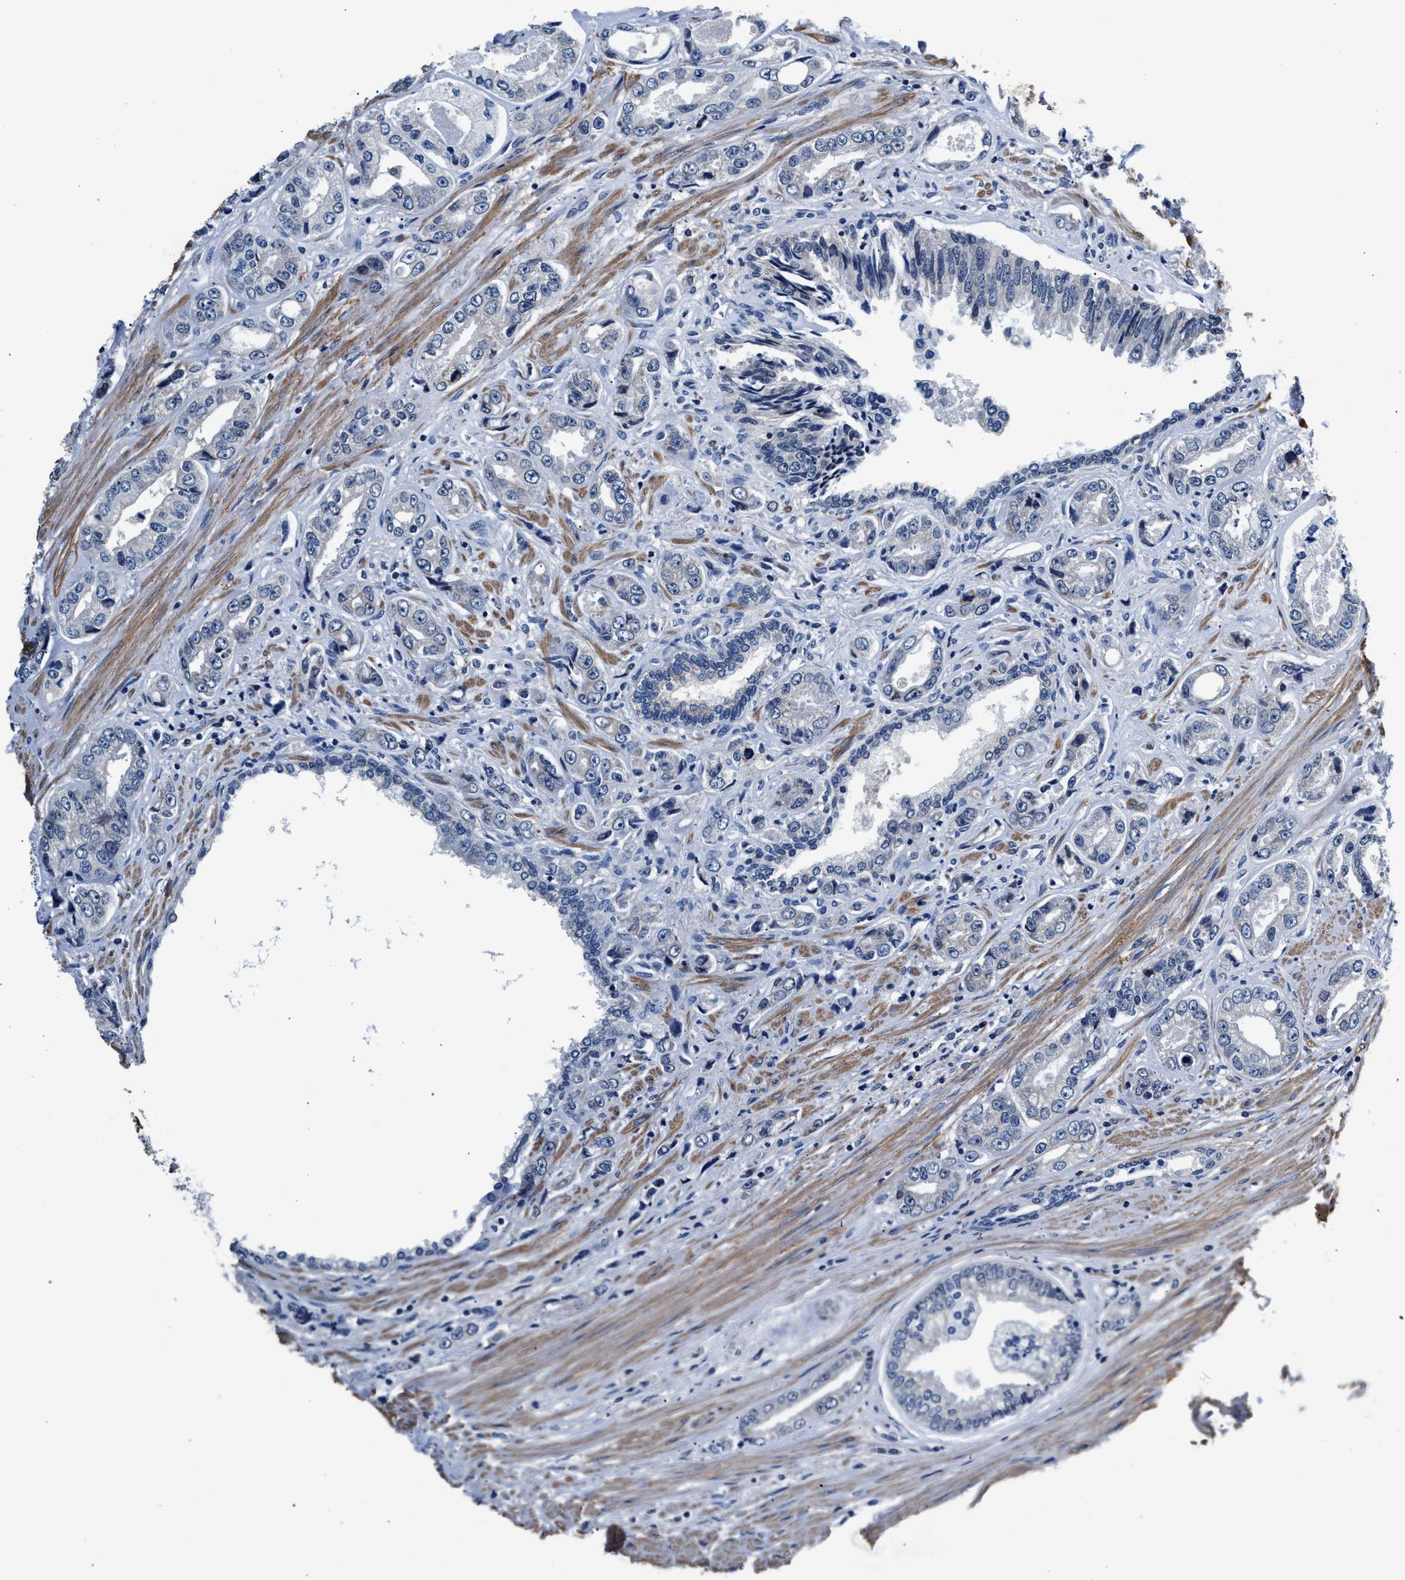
{"staining": {"intensity": "negative", "quantity": "none", "location": "none"}, "tissue": "prostate cancer", "cell_type": "Tumor cells", "image_type": "cancer", "snomed": [{"axis": "morphology", "description": "Adenocarcinoma, High grade"}, {"axis": "topography", "description": "Prostate"}], "caption": "DAB (3,3'-diaminobenzidine) immunohistochemical staining of human prostate adenocarcinoma (high-grade) shows no significant staining in tumor cells. Nuclei are stained in blue.", "gene": "MYH3", "patient": {"sex": "male", "age": 61}}